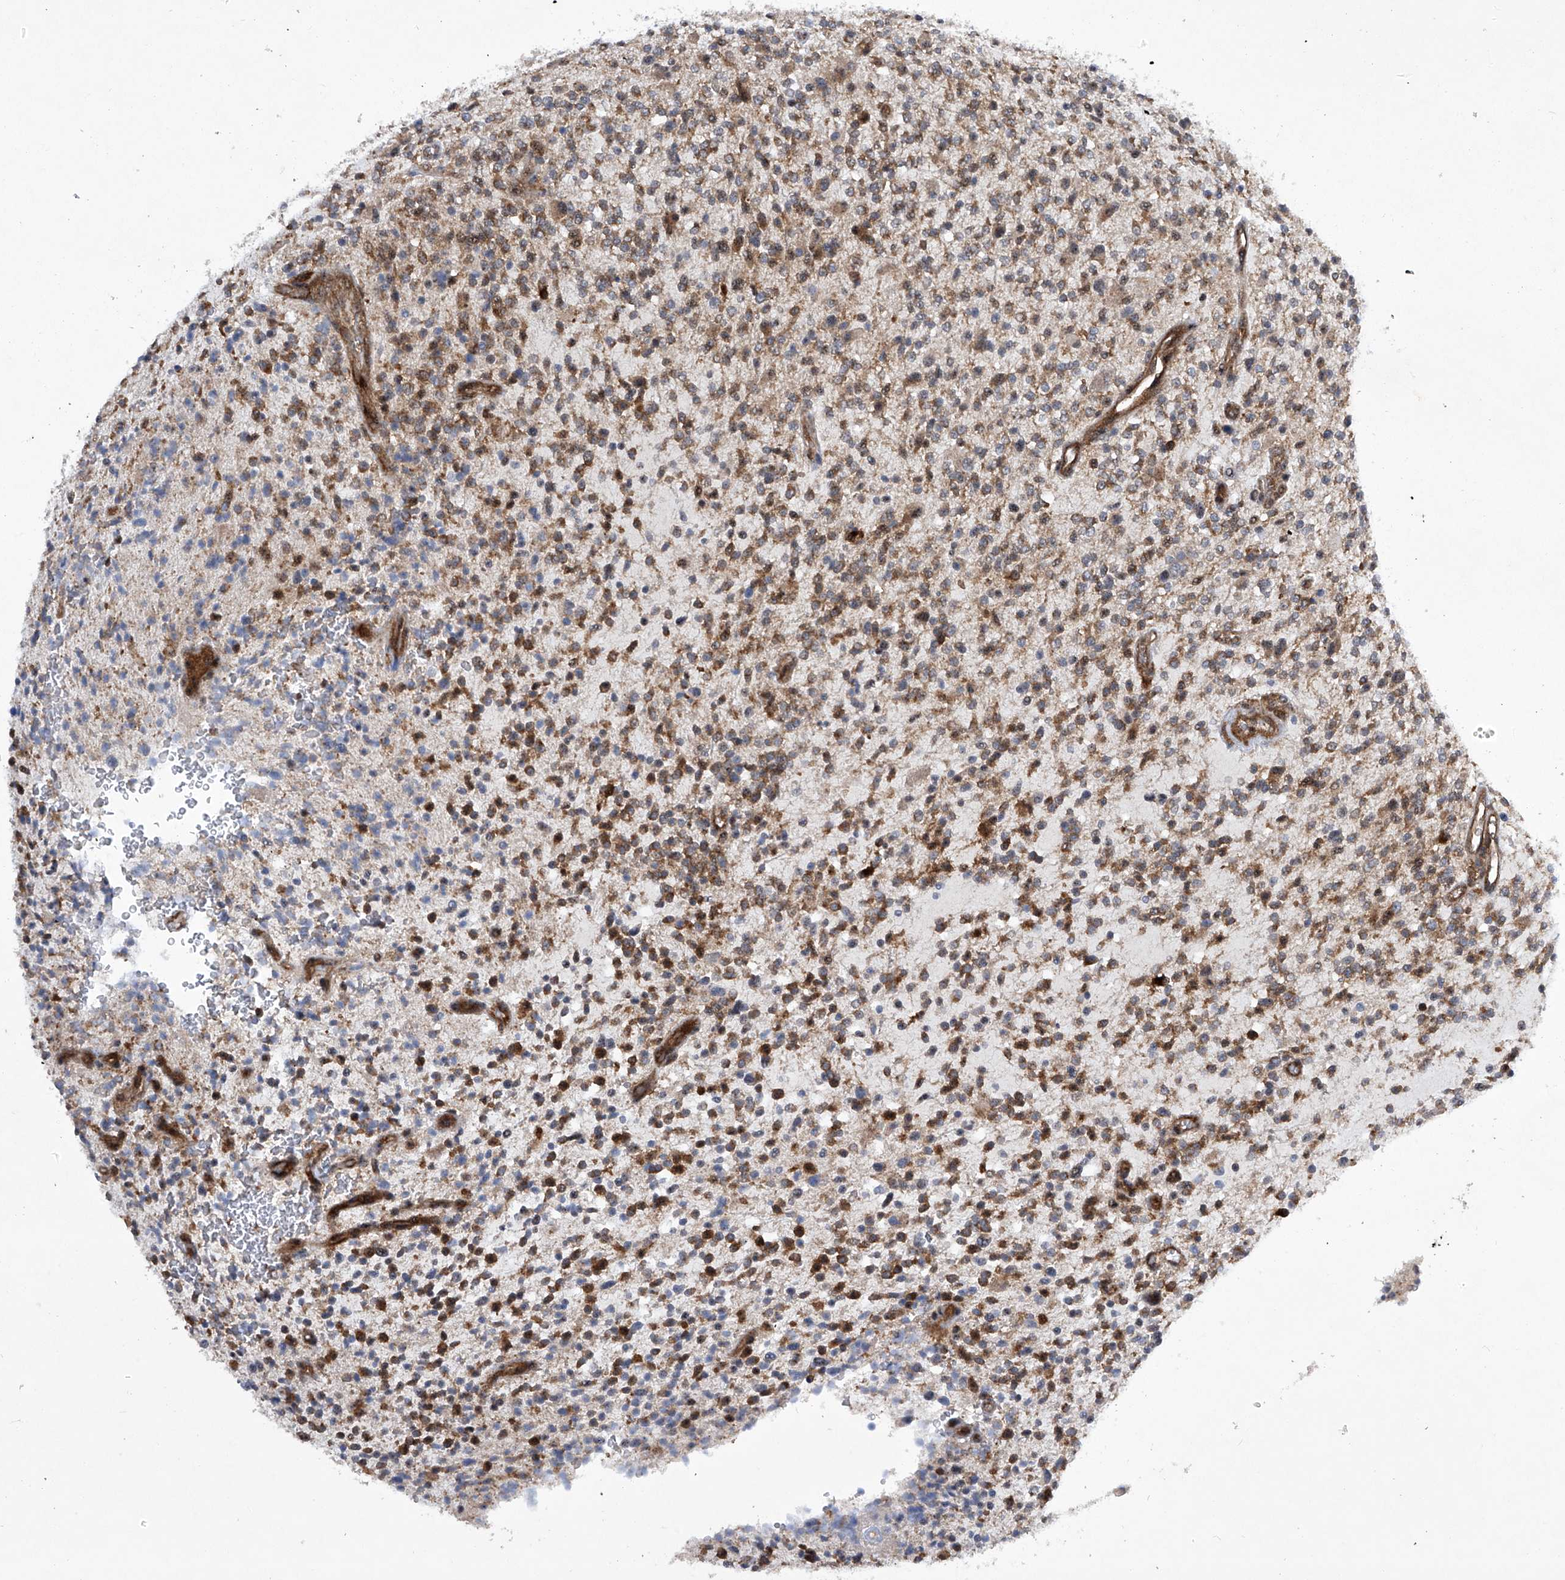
{"staining": {"intensity": "moderate", "quantity": ">75%", "location": "cytoplasmic/membranous,nuclear"}, "tissue": "glioma", "cell_type": "Tumor cells", "image_type": "cancer", "snomed": [{"axis": "morphology", "description": "Glioma, malignant, High grade"}, {"axis": "topography", "description": "Brain"}], "caption": "Protein staining of glioma tissue reveals moderate cytoplasmic/membranous and nuclear staining in approximately >75% of tumor cells. (Brightfield microscopy of DAB IHC at high magnification).", "gene": "CISH", "patient": {"sex": "male", "age": 48}}